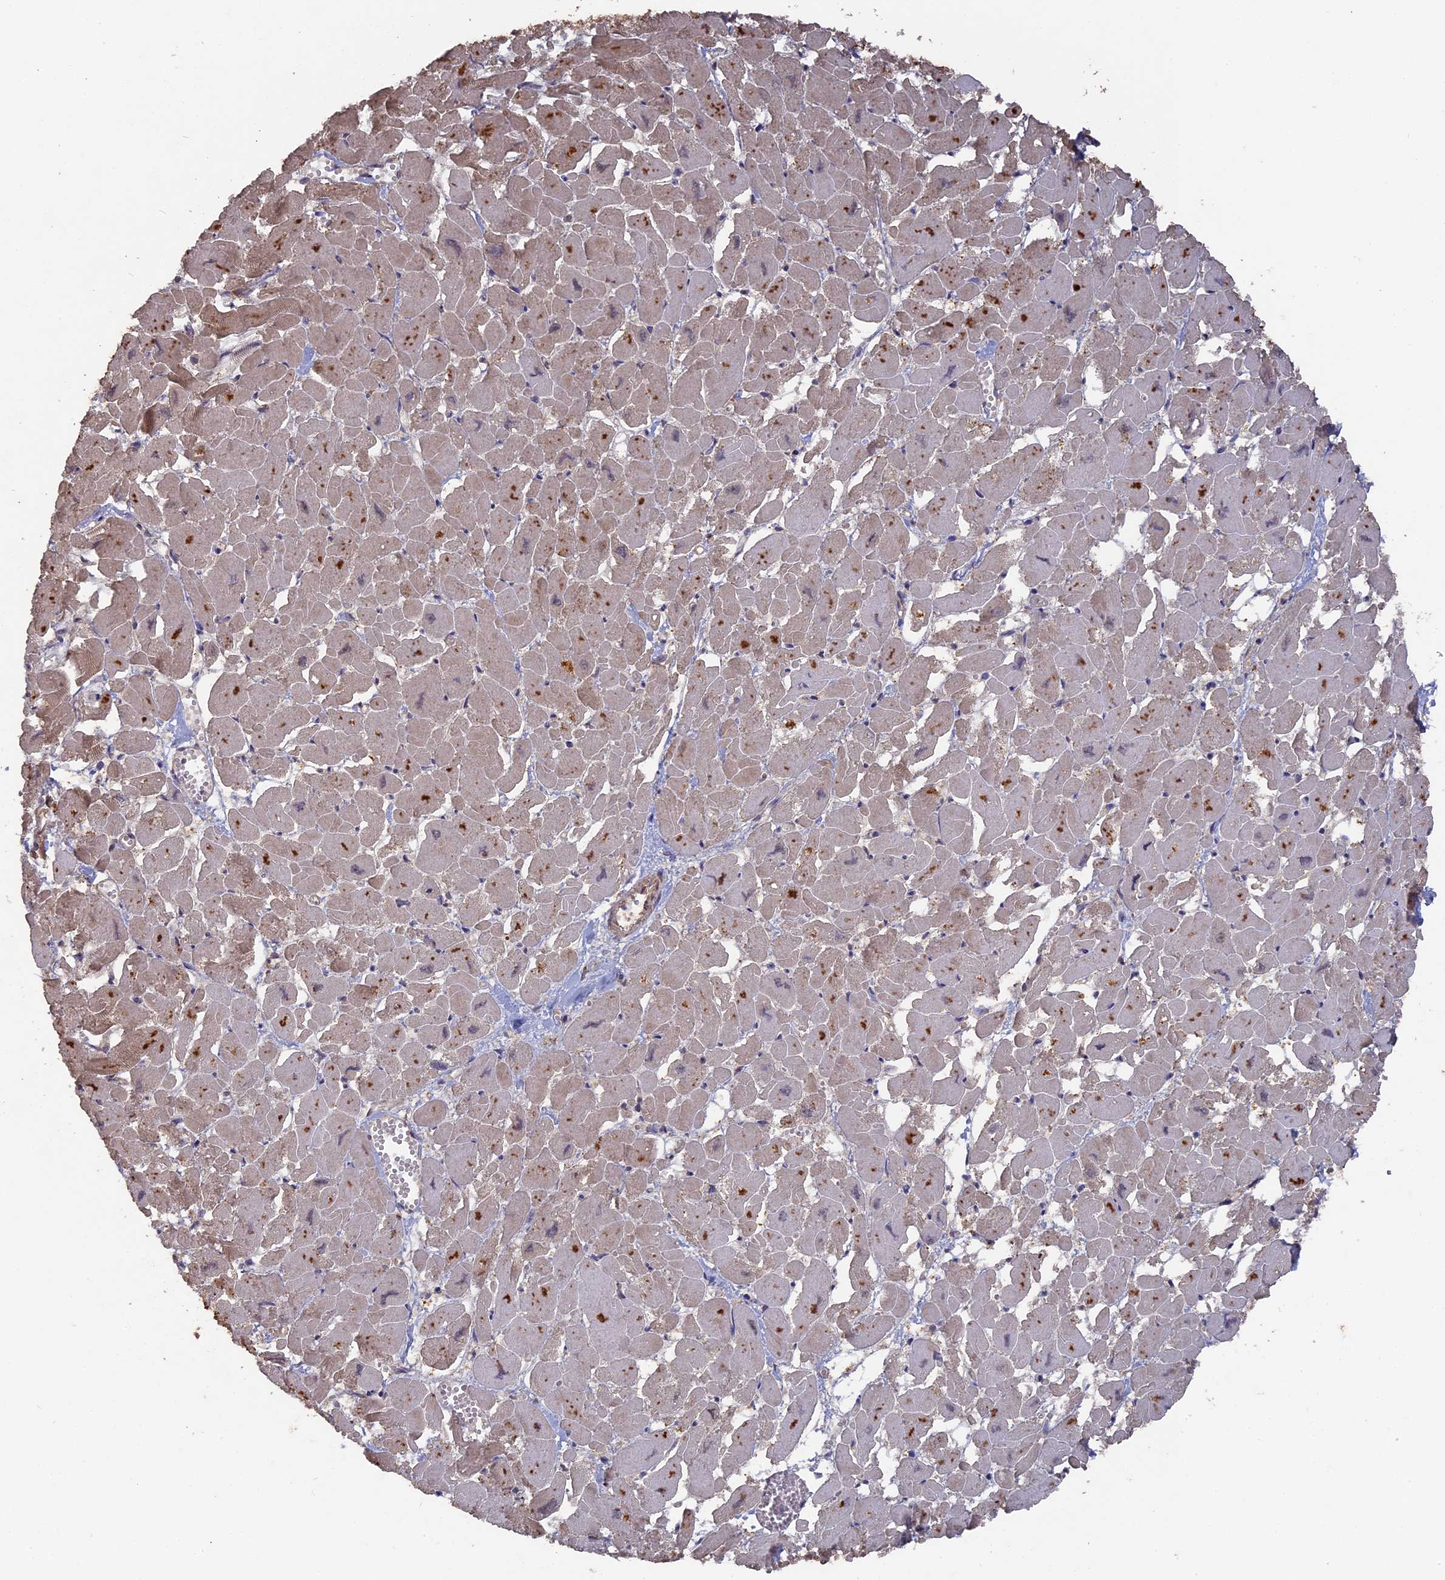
{"staining": {"intensity": "weak", "quantity": "<25%", "location": "cytoplasmic/membranous"}, "tissue": "heart muscle", "cell_type": "Cardiomyocytes", "image_type": "normal", "snomed": [{"axis": "morphology", "description": "Normal tissue, NOS"}, {"axis": "topography", "description": "Heart"}], "caption": "The immunohistochemistry micrograph has no significant positivity in cardiomyocytes of heart muscle.", "gene": "TELO2", "patient": {"sex": "male", "age": 54}}